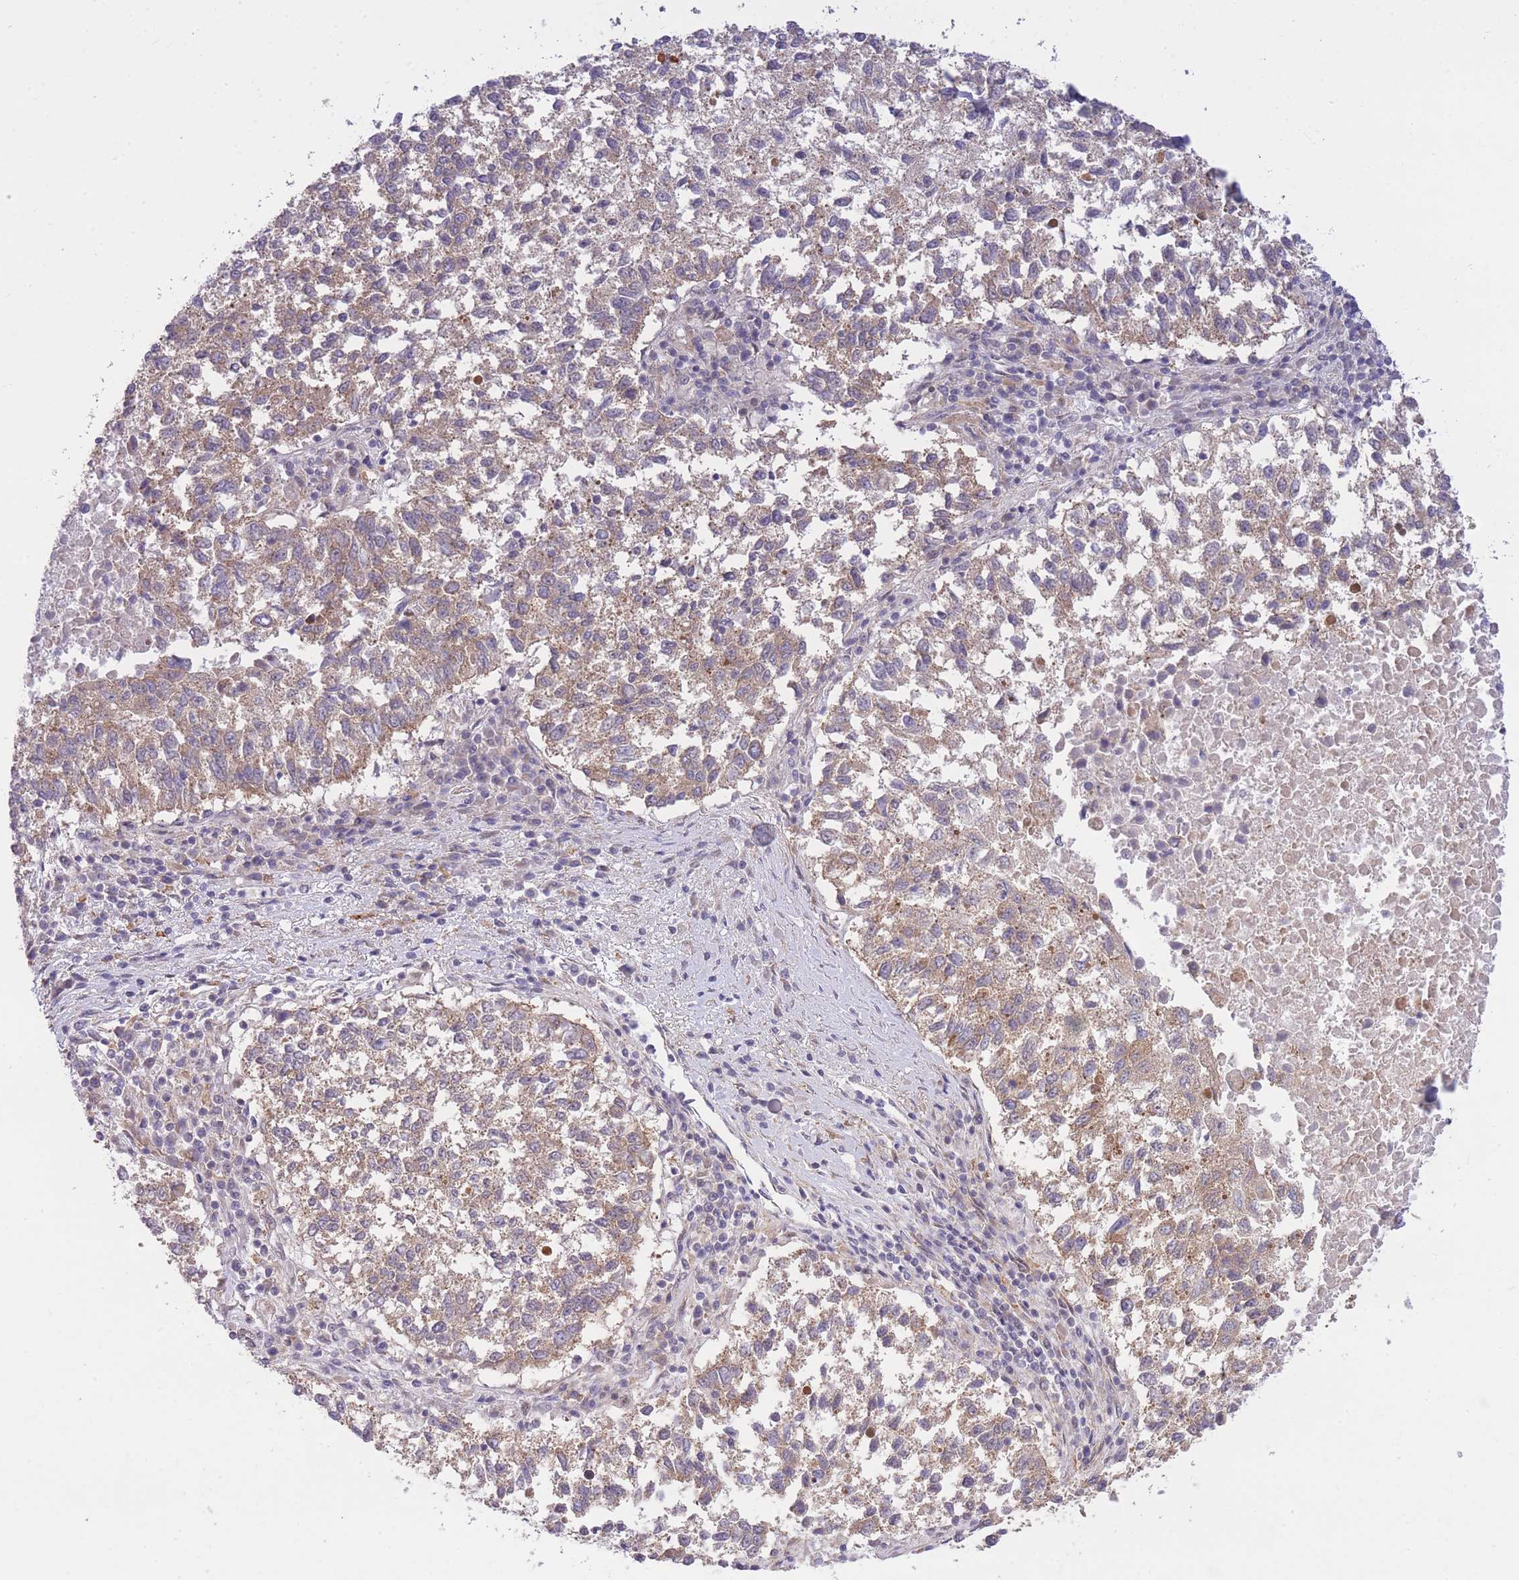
{"staining": {"intensity": "weak", "quantity": "25%-75%", "location": "cytoplasmic/membranous"}, "tissue": "lung cancer", "cell_type": "Tumor cells", "image_type": "cancer", "snomed": [{"axis": "morphology", "description": "Squamous cell carcinoma, NOS"}, {"axis": "topography", "description": "Lung"}], "caption": "A high-resolution histopathology image shows immunohistochemistry (IHC) staining of lung squamous cell carcinoma, which reveals weak cytoplasmic/membranous staining in approximately 25%-75% of tumor cells. Nuclei are stained in blue.", "gene": "EXOSC8", "patient": {"sex": "male", "age": 73}}